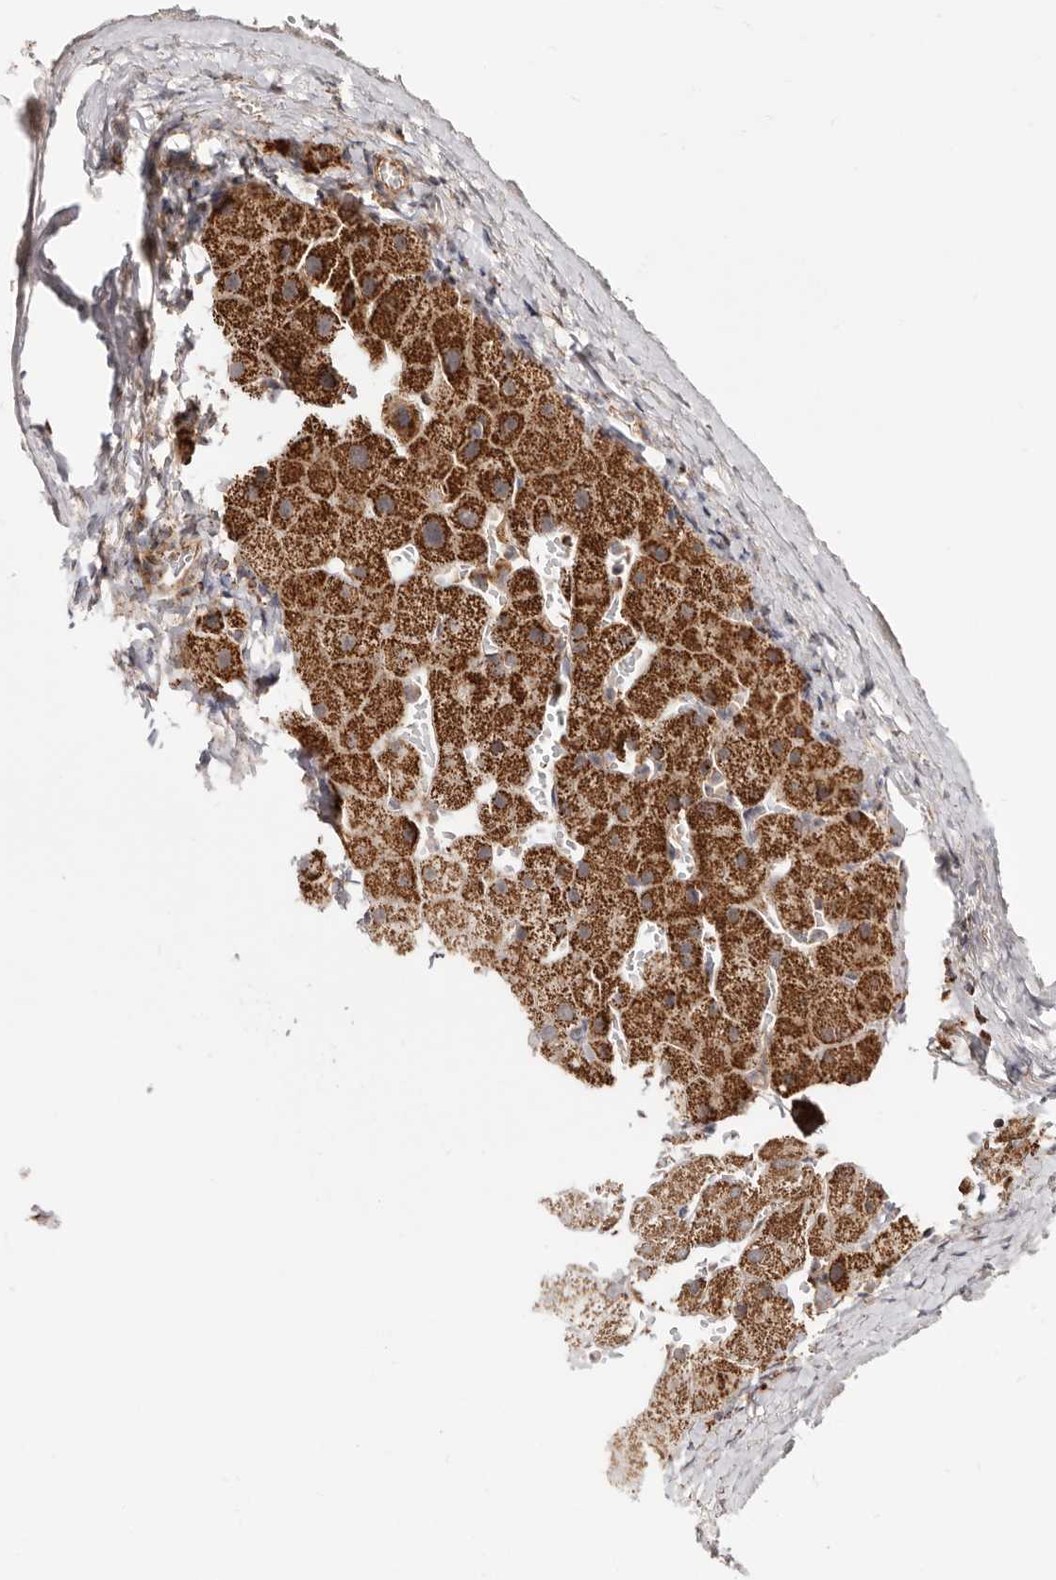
{"staining": {"intensity": "moderate", "quantity": ">75%", "location": "cytoplasmic/membranous"}, "tissue": "liver", "cell_type": "Cholangiocytes", "image_type": "normal", "snomed": [{"axis": "morphology", "description": "Normal tissue, NOS"}, {"axis": "topography", "description": "Liver"}], "caption": "This is an image of immunohistochemistry staining of normal liver, which shows moderate staining in the cytoplasmic/membranous of cholangiocytes.", "gene": "PRKACB", "patient": {"sex": "female", "age": 63}}